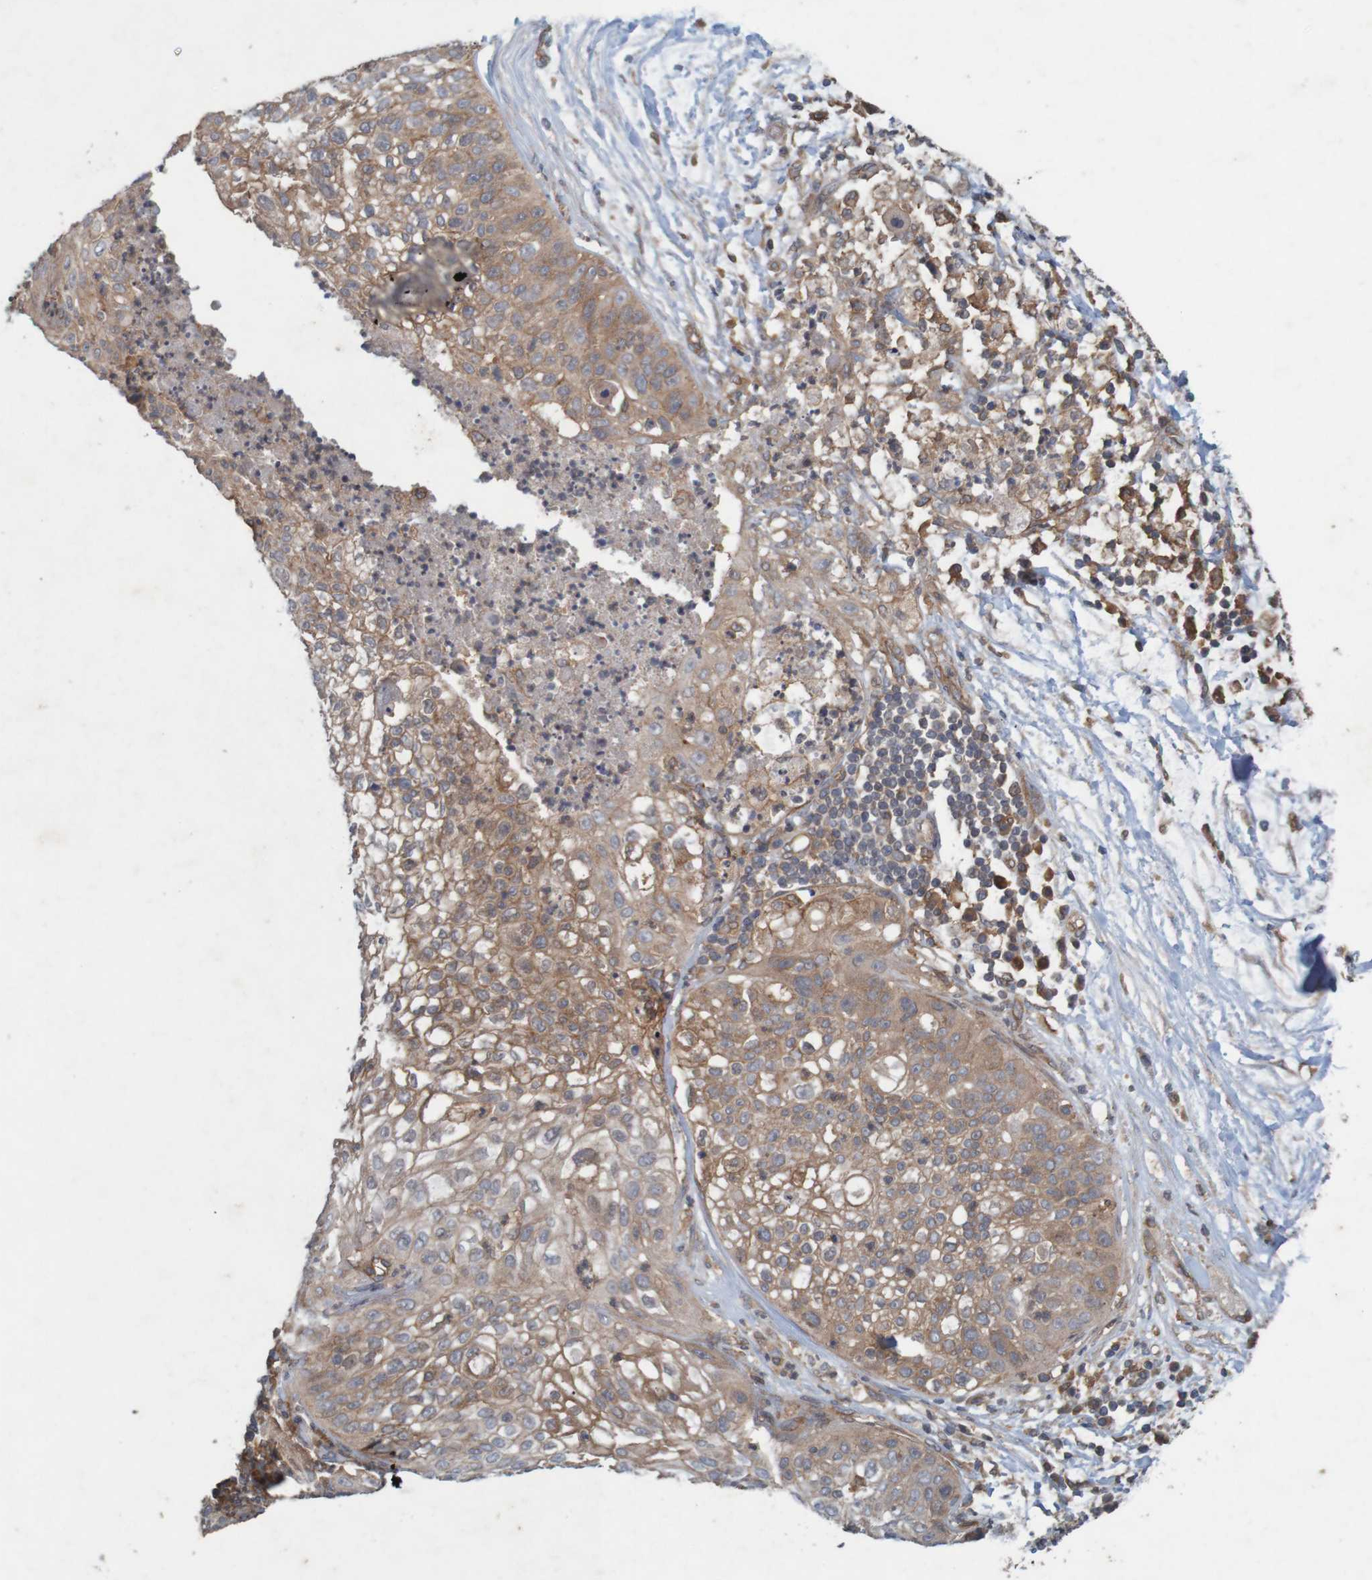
{"staining": {"intensity": "weak", "quantity": ">75%", "location": "cytoplasmic/membranous"}, "tissue": "lung cancer", "cell_type": "Tumor cells", "image_type": "cancer", "snomed": [{"axis": "morphology", "description": "Inflammation, NOS"}, {"axis": "morphology", "description": "Squamous cell carcinoma, NOS"}, {"axis": "topography", "description": "Lymph node"}, {"axis": "topography", "description": "Soft tissue"}, {"axis": "topography", "description": "Lung"}], "caption": "Immunohistochemical staining of lung cancer displays weak cytoplasmic/membranous protein expression in about >75% of tumor cells. Using DAB (brown) and hematoxylin (blue) stains, captured at high magnification using brightfield microscopy.", "gene": "ARHGEF11", "patient": {"sex": "male", "age": 66}}